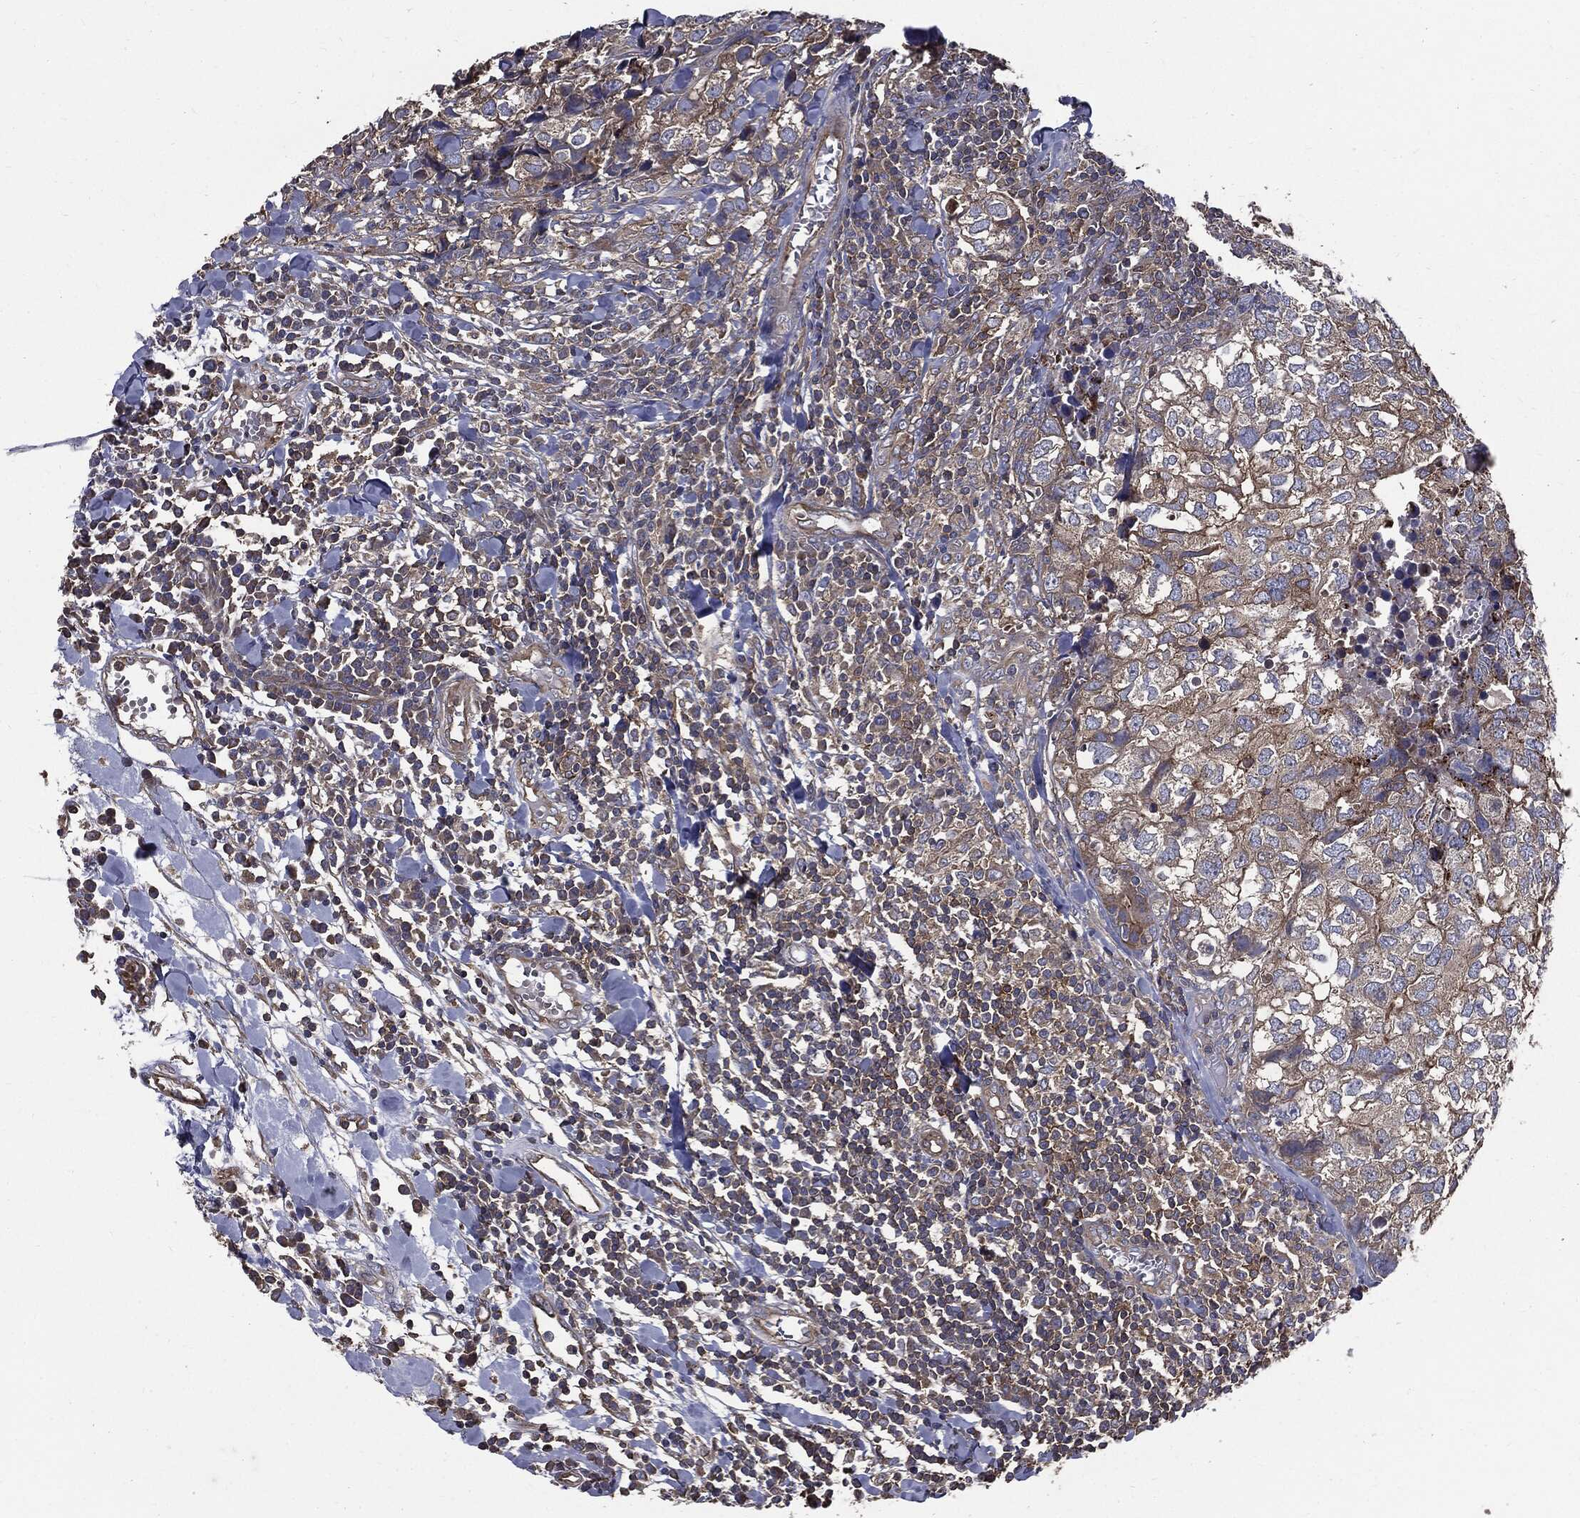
{"staining": {"intensity": "weak", "quantity": "25%-75%", "location": "cytoplasmic/membranous"}, "tissue": "breast cancer", "cell_type": "Tumor cells", "image_type": "cancer", "snomed": [{"axis": "morphology", "description": "Duct carcinoma"}, {"axis": "topography", "description": "Breast"}], "caption": "This image displays IHC staining of breast cancer, with low weak cytoplasmic/membranous positivity in approximately 25%-75% of tumor cells.", "gene": "PDCD6IP", "patient": {"sex": "female", "age": 30}}